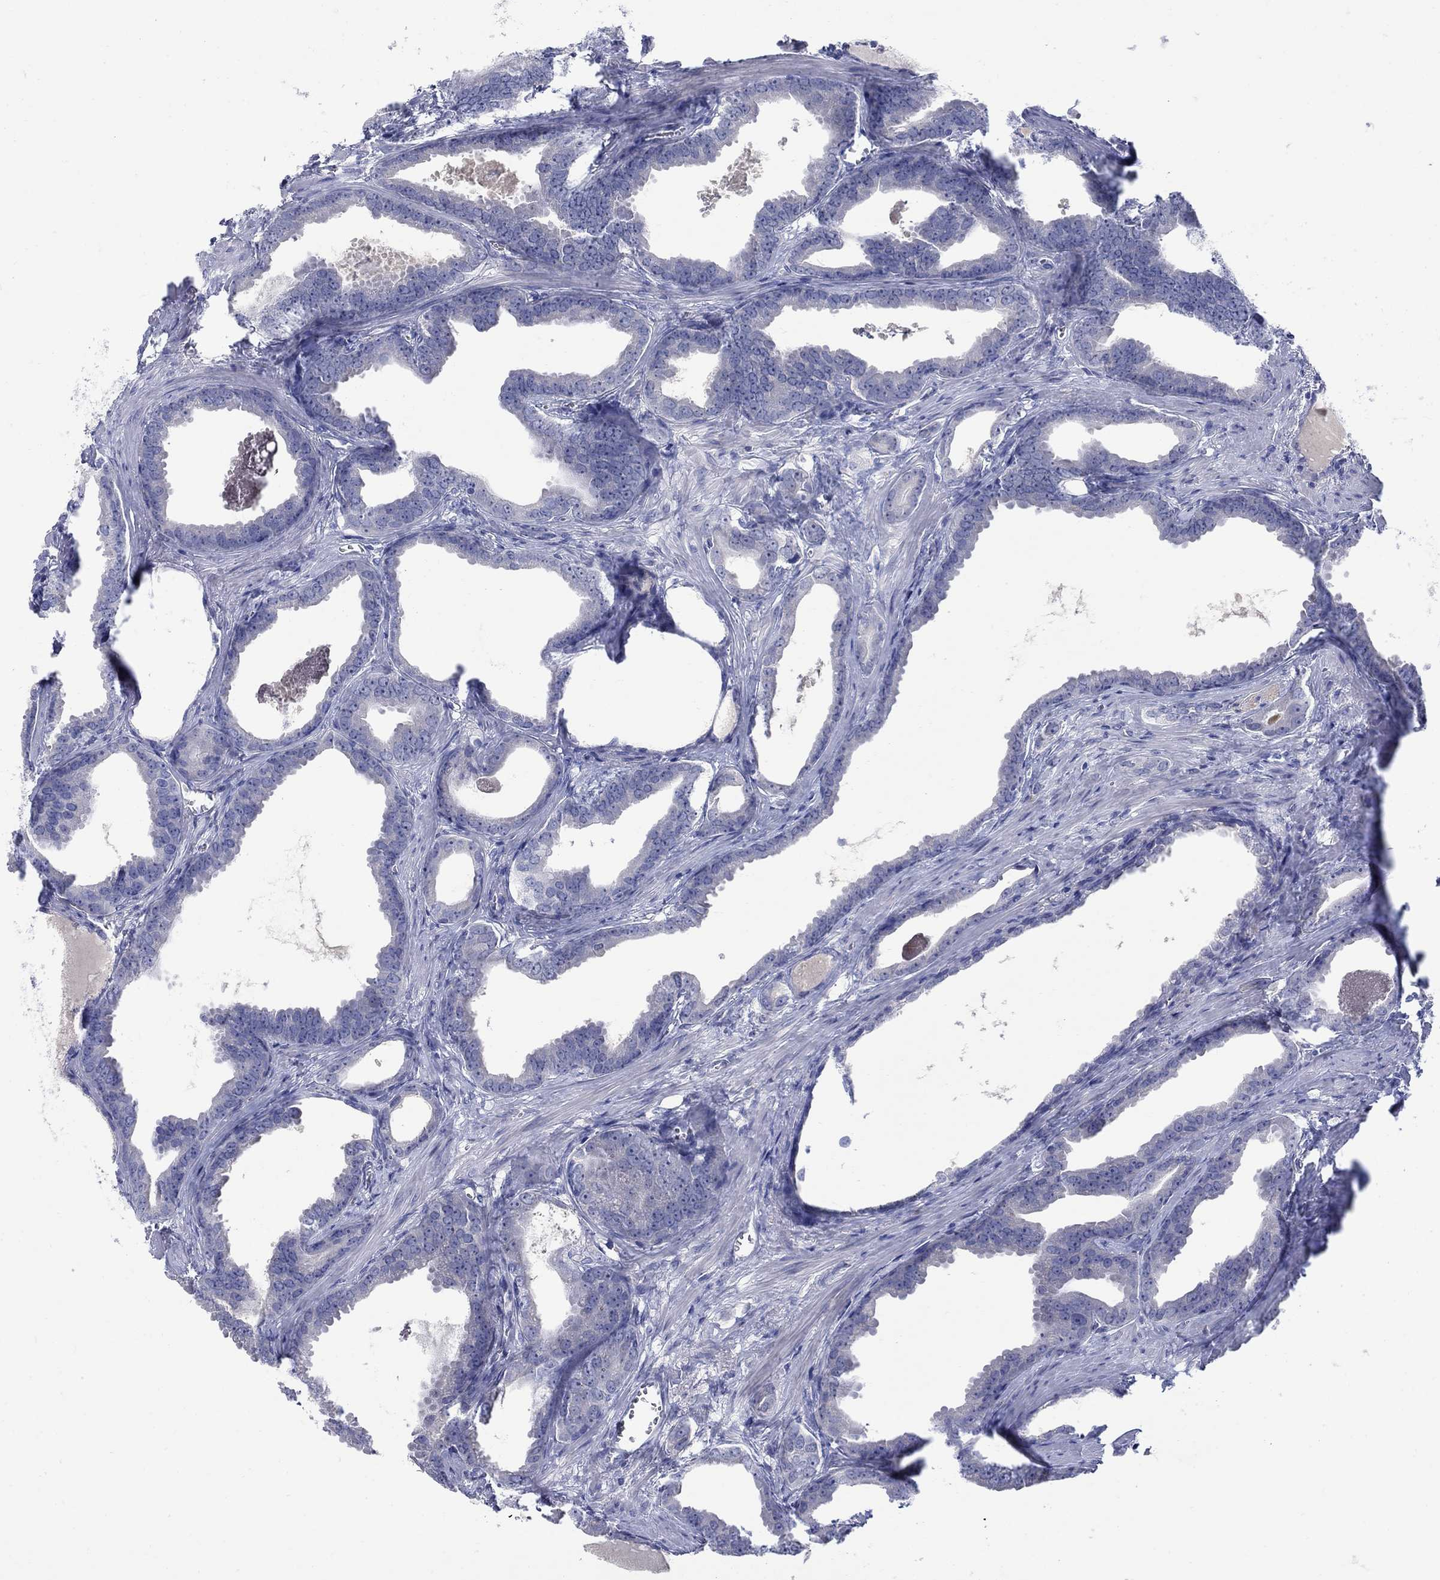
{"staining": {"intensity": "negative", "quantity": "none", "location": "none"}, "tissue": "prostate cancer", "cell_type": "Tumor cells", "image_type": "cancer", "snomed": [{"axis": "morphology", "description": "Adenocarcinoma, NOS"}, {"axis": "topography", "description": "Prostate"}], "caption": "IHC micrograph of neoplastic tissue: human prostate adenocarcinoma stained with DAB (3,3'-diaminobenzidine) exhibits no significant protein positivity in tumor cells.", "gene": "REEP2", "patient": {"sex": "male", "age": 66}}